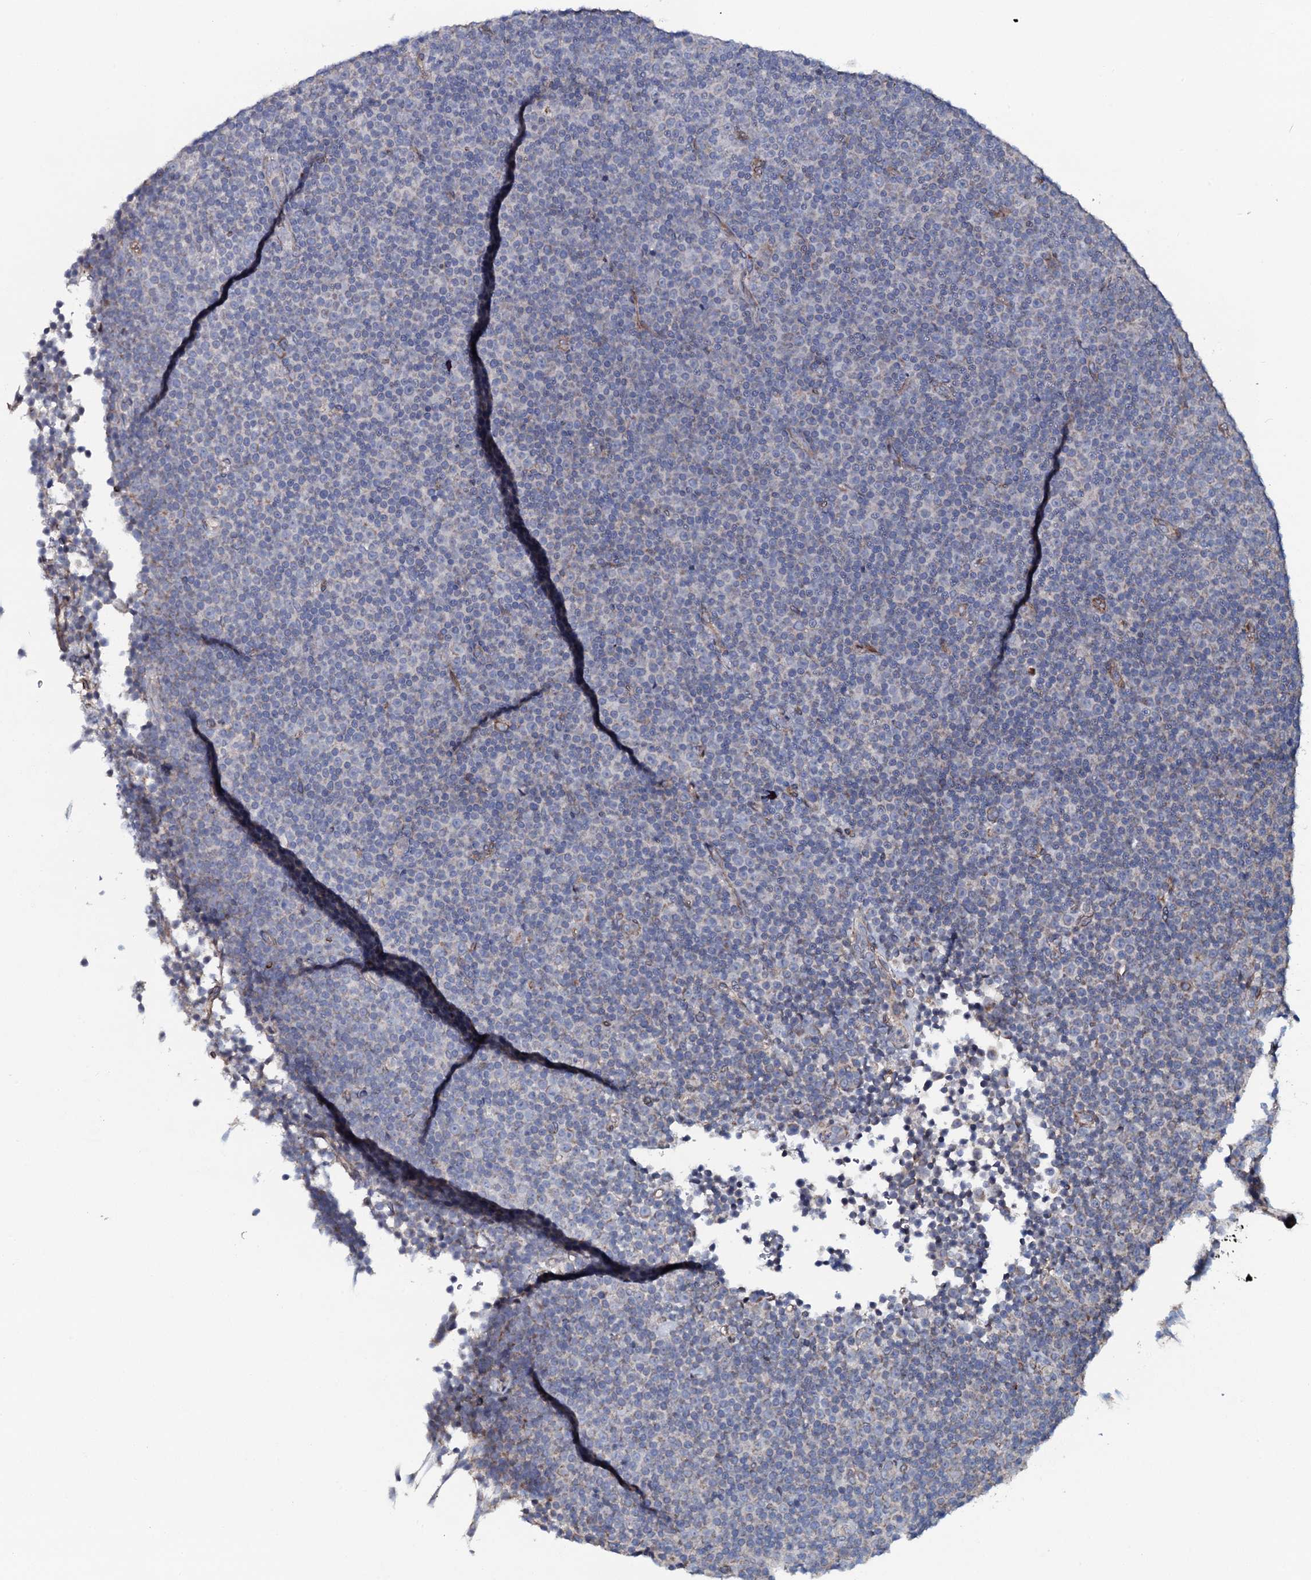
{"staining": {"intensity": "negative", "quantity": "none", "location": "none"}, "tissue": "lymphoma", "cell_type": "Tumor cells", "image_type": "cancer", "snomed": [{"axis": "morphology", "description": "Malignant lymphoma, non-Hodgkin's type, Low grade"}, {"axis": "topography", "description": "Lymph node"}], "caption": "Tumor cells show no significant positivity in lymphoma.", "gene": "KCTD4", "patient": {"sex": "female", "age": 67}}